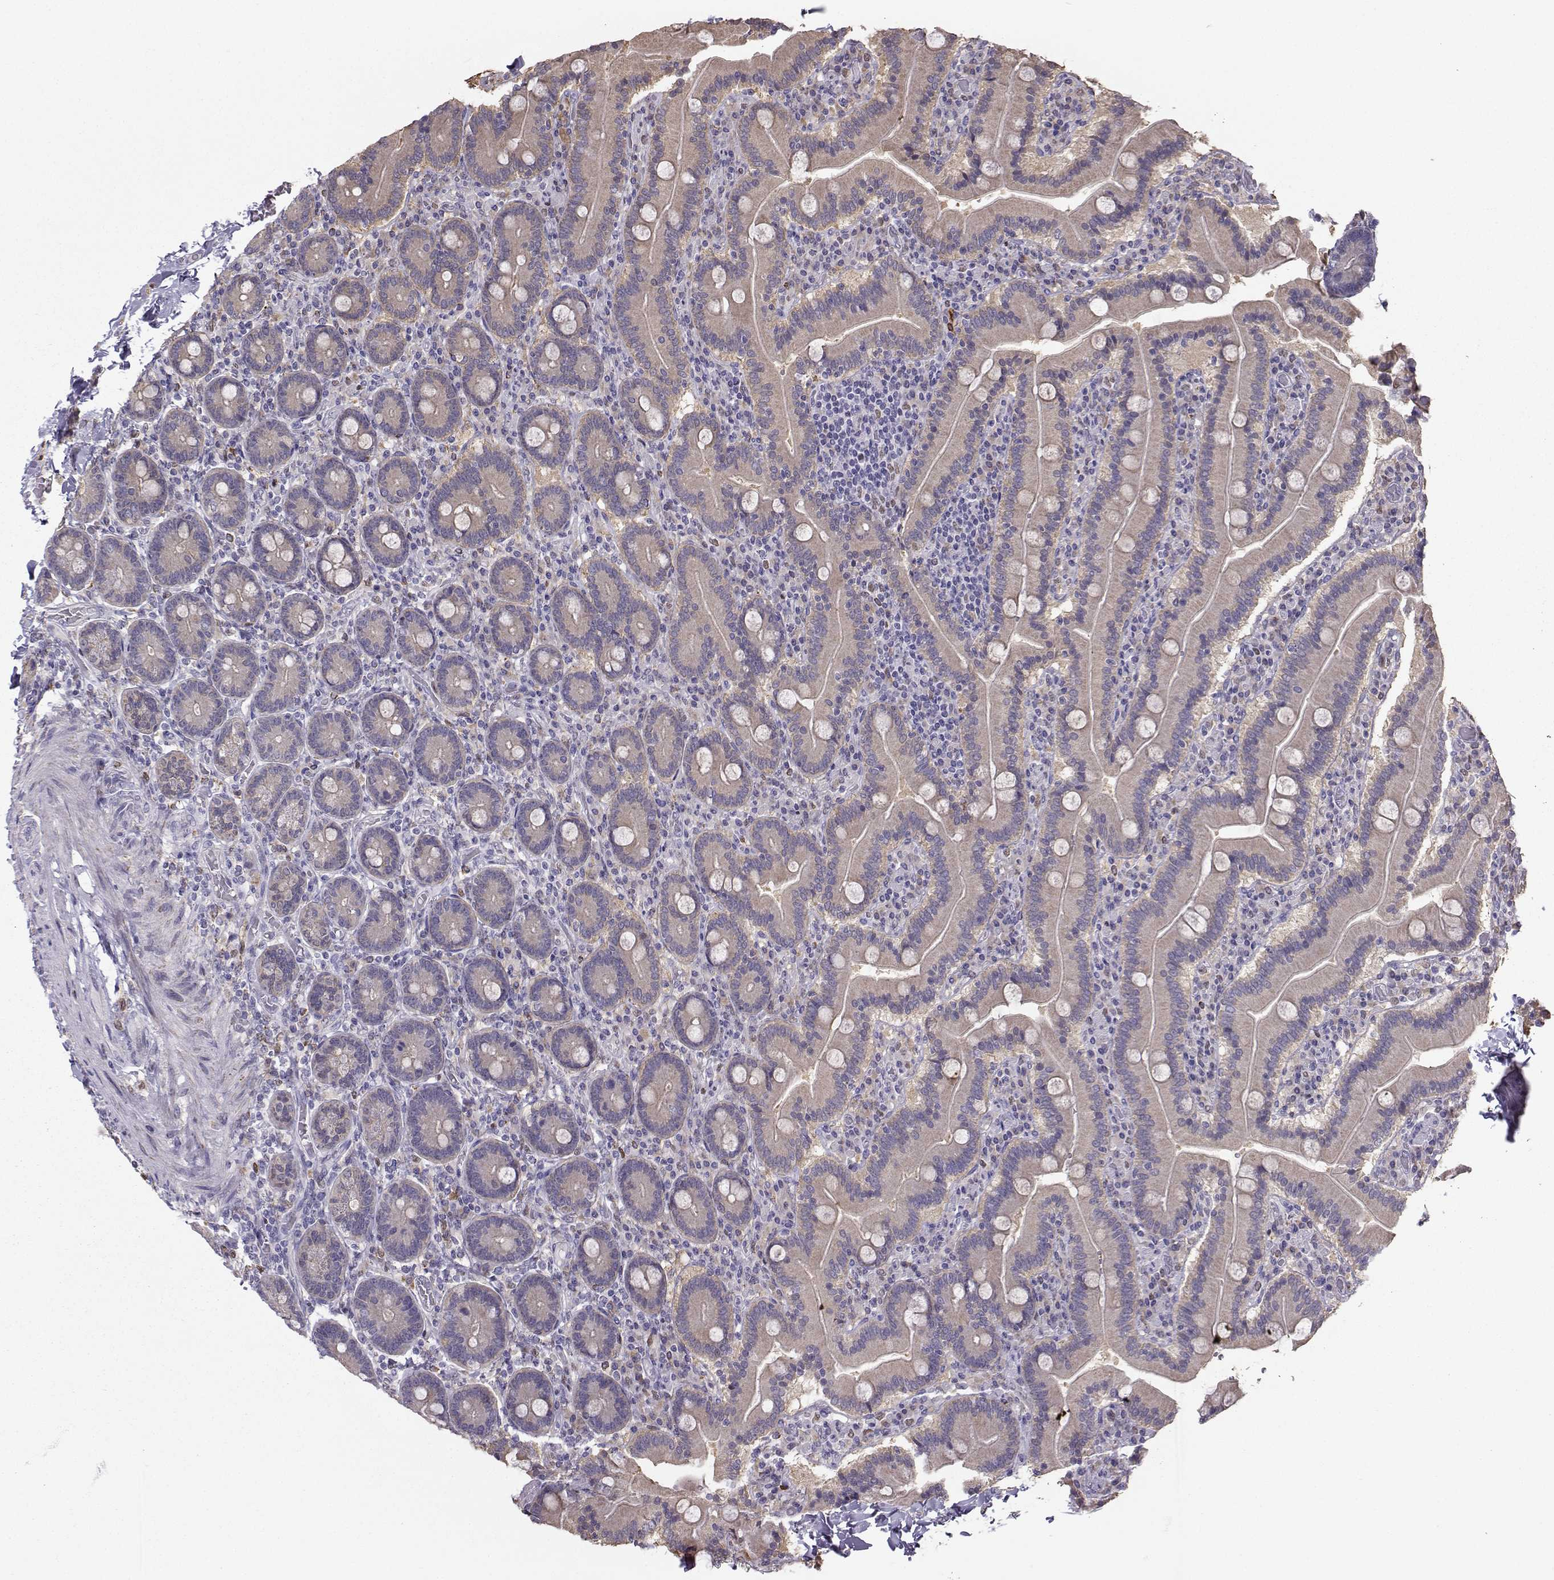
{"staining": {"intensity": "weak", "quantity": "25%-75%", "location": "cytoplasmic/membranous"}, "tissue": "duodenum", "cell_type": "Glandular cells", "image_type": "normal", "snomed": [{"axis": "morphology", "description": "Normal tissue, NOS"}, {"axis": "topography", "description": "Duodenum"}], "caption": "The histopathology image reveals immunohistochemical staining of normal duodenum. There is weak cytoplasmic/membranous expression is present in about 25%-75% of glandular cells. (DAB (3,3'-diaminobenzidine) = brown stain, brightfield microscopy at high magnification).", "gene": "DCLK3", "patient": {"sex": "female", "age": 62}}